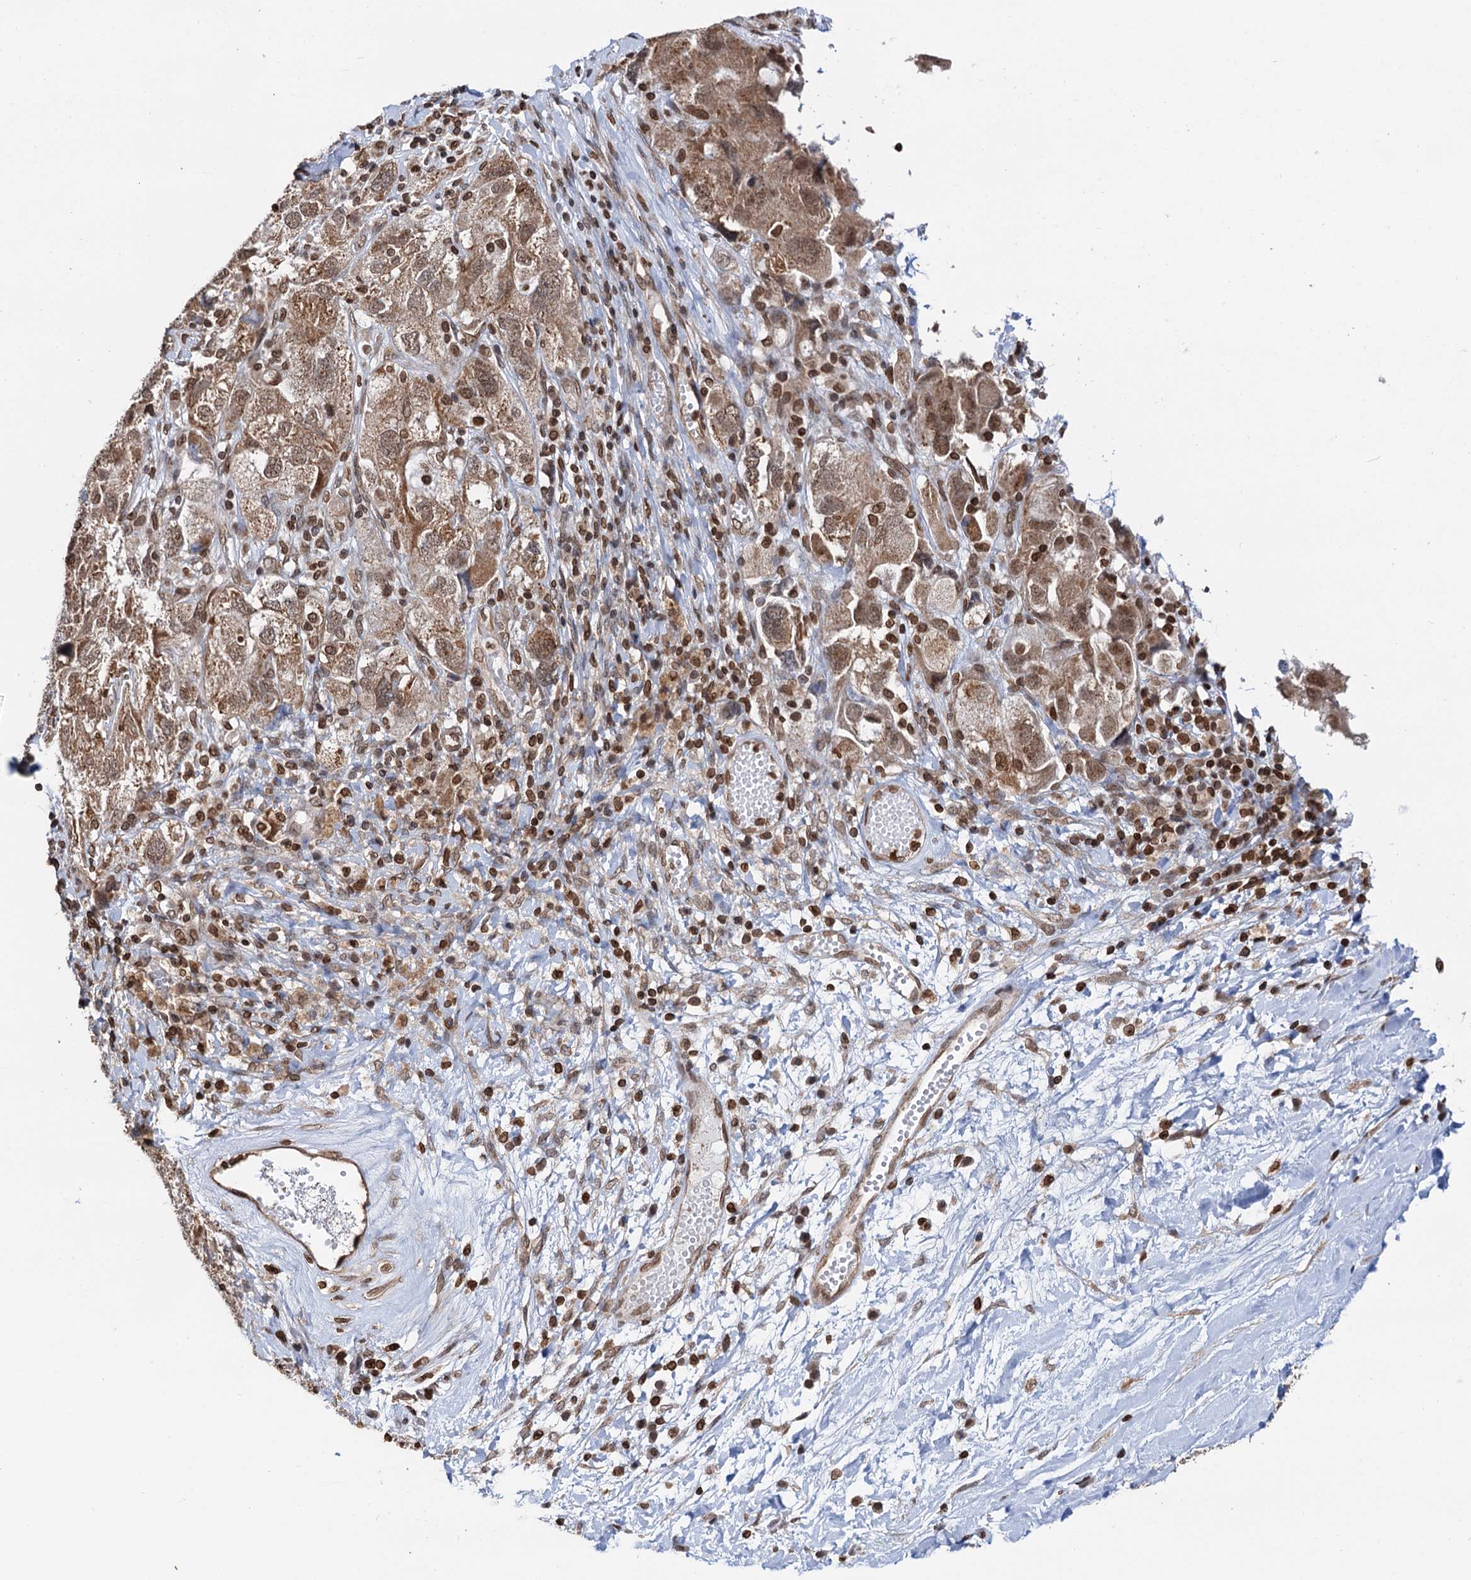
{"staining": {"intensity": "moderate", "quantity": ">75%", "location": "cytoplasmic/membranous,nuclear"}, "tissue": "ovarian cancer", "cell_type": "Tumor cells", "image_type": "cancer", "snomed": [{"axis": "morphology", "description": "Carcinoma, NOS"}, {"axis": "morphology", "description": "Cystadenocarcinoma, serous, NOS"}, {"axis": "topography", "description": "Ovary"}], "caption": "Tumor cells display moderate cytoplasmic/membranous and nuclear staining in approximately >75% of cells in ovarian cancer (serous cystadenocarcinoma). The staining was performed using DAB, with brown indicating positive protein expression. Nuclei are stained blue with hematoxylin.", "gene": "ZC3H13", "patient": {"sex": "female", "age": 69}}